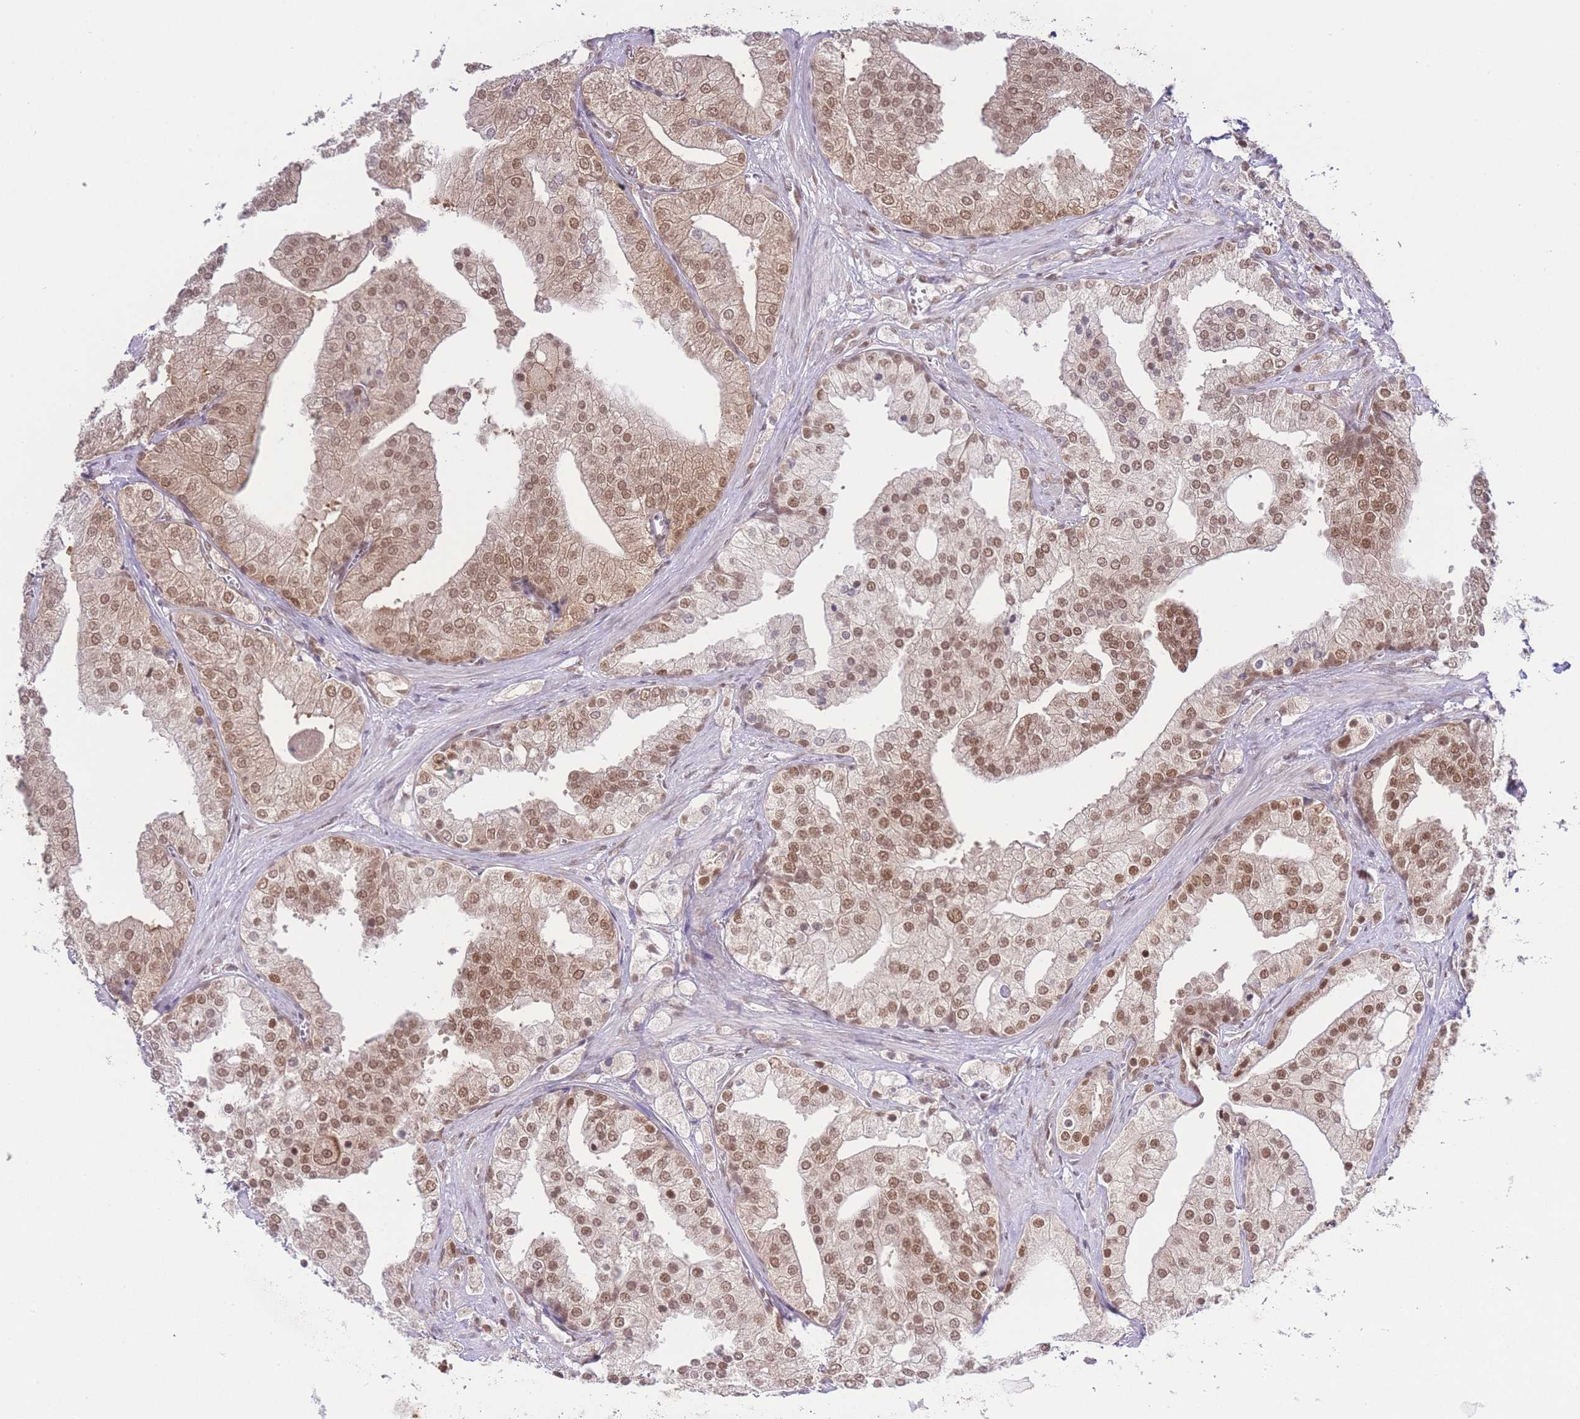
{"staining": {"intensity": "moderate", "quantity": ">75%", "location": "nuclear"}, "tissue": "prostate cancer", "cell_type": "Tumor cells", "image_type": "cancer", "snomed": [{"axis": "morphology", "description": "Adenocarcinoma, High grade"}, {"axis": "topography", "description": "Prostate"}], "caption": "Immunohistochemistry (IHC) (DAB (3,3'-diaminobenzidine)) staining of human prostate cancer exhibits moderate nuclear protein staining in about >75% of tumor cells.", "gene": "TMED3", "patient": {"sex": "male", "age": 50}}